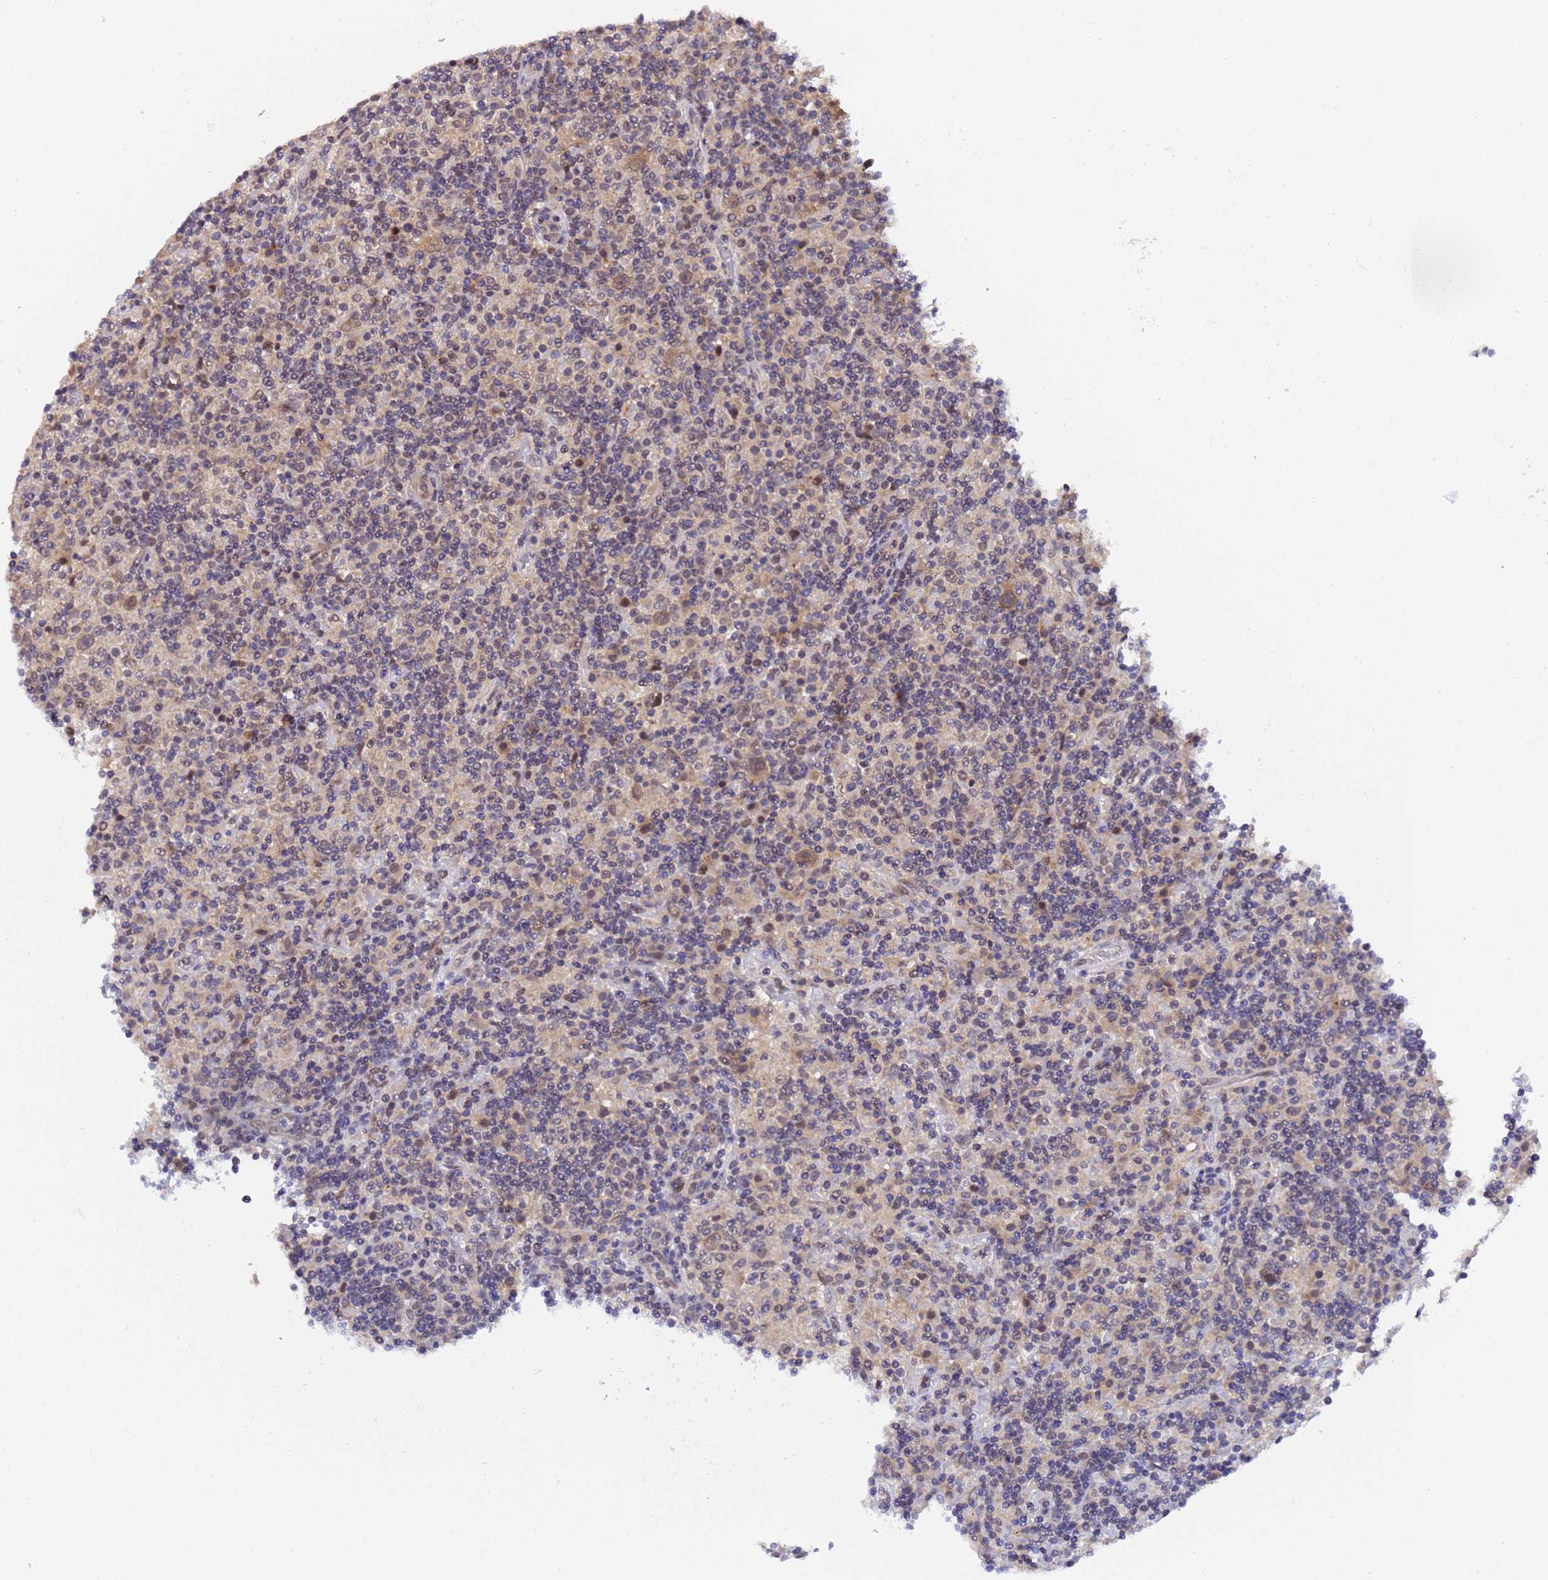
{"staining": {"intensity": "weak", "quantity": ">75%", "location": "cytoplasmic/membranous,nuclear"}, "tissue": "lymphoma", "cell_type": "Tumor cells", "image_type": "cancer", "snomed": [{"axis": "morphology", "description": "Hodgkin's disease, NOS"}, {"axis": "topography", "description": "Lymph node"}], "caption": "Protein analysis of Hodgkin's disease tissue displays weak cytoplasmic/membranous and nuclear positivity in approximately >75% of tumor cells.", "gene": "ANAPC13", "patient": {"sex": "male", "age": 70}}